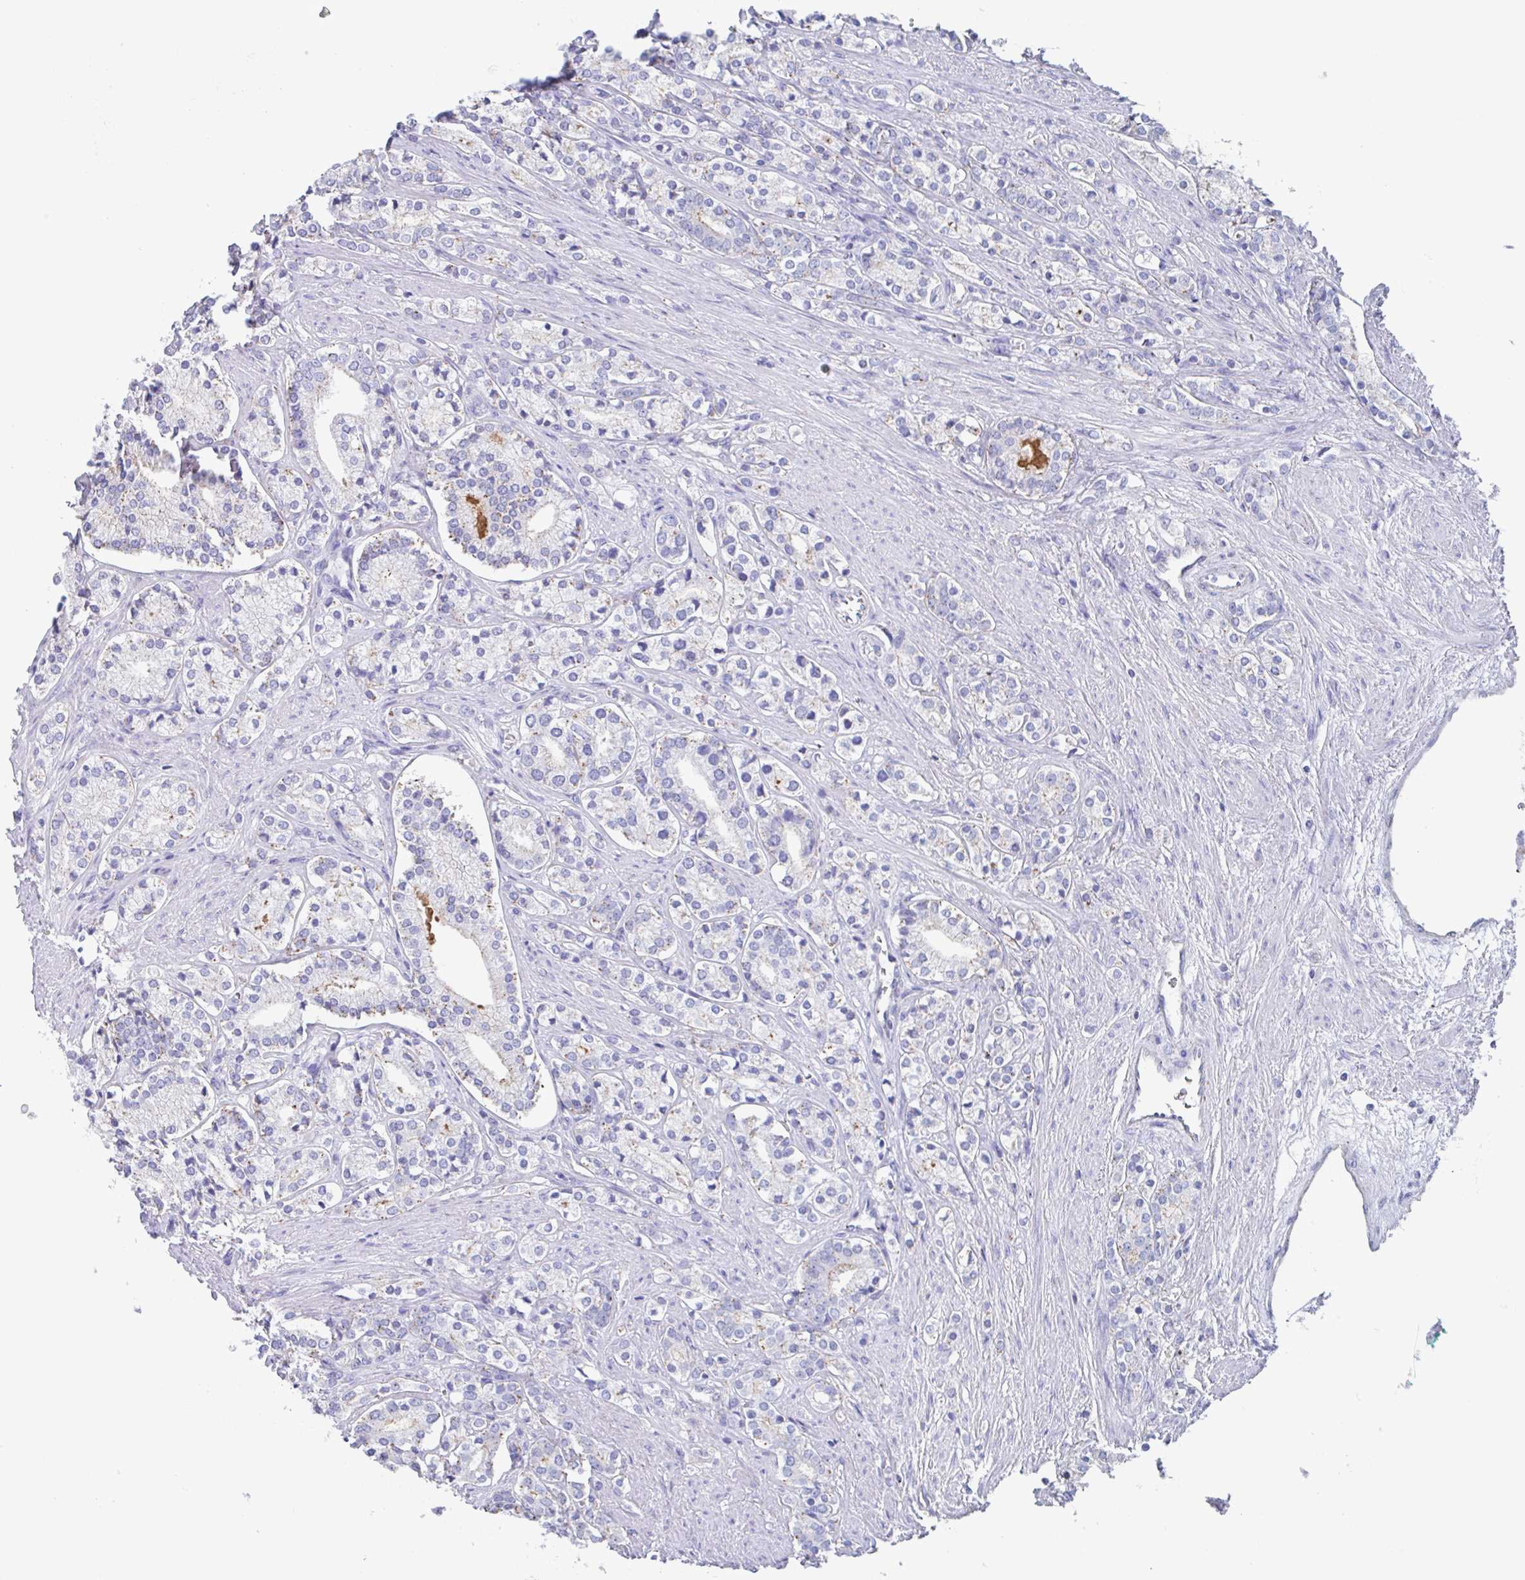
{"staining": {"intensity": "weak", "quantity": "<25%", "location": "cytoplasmic/membranous"}, "tissue": "prostate cancer", "cell_type": "Tumor cells", "image_type": "cancer", "snomed": [{"axis": "morphology", "description": "Adenocarcinoma, High grade"}, {"axis": "topography", "description": "Prostate"}], "caption": "A photomicrograph of human prostate cancer is negative for staining in tumor cells.", "gene": "CHMP5", "patient": {"sex": "male", "age": 58}}